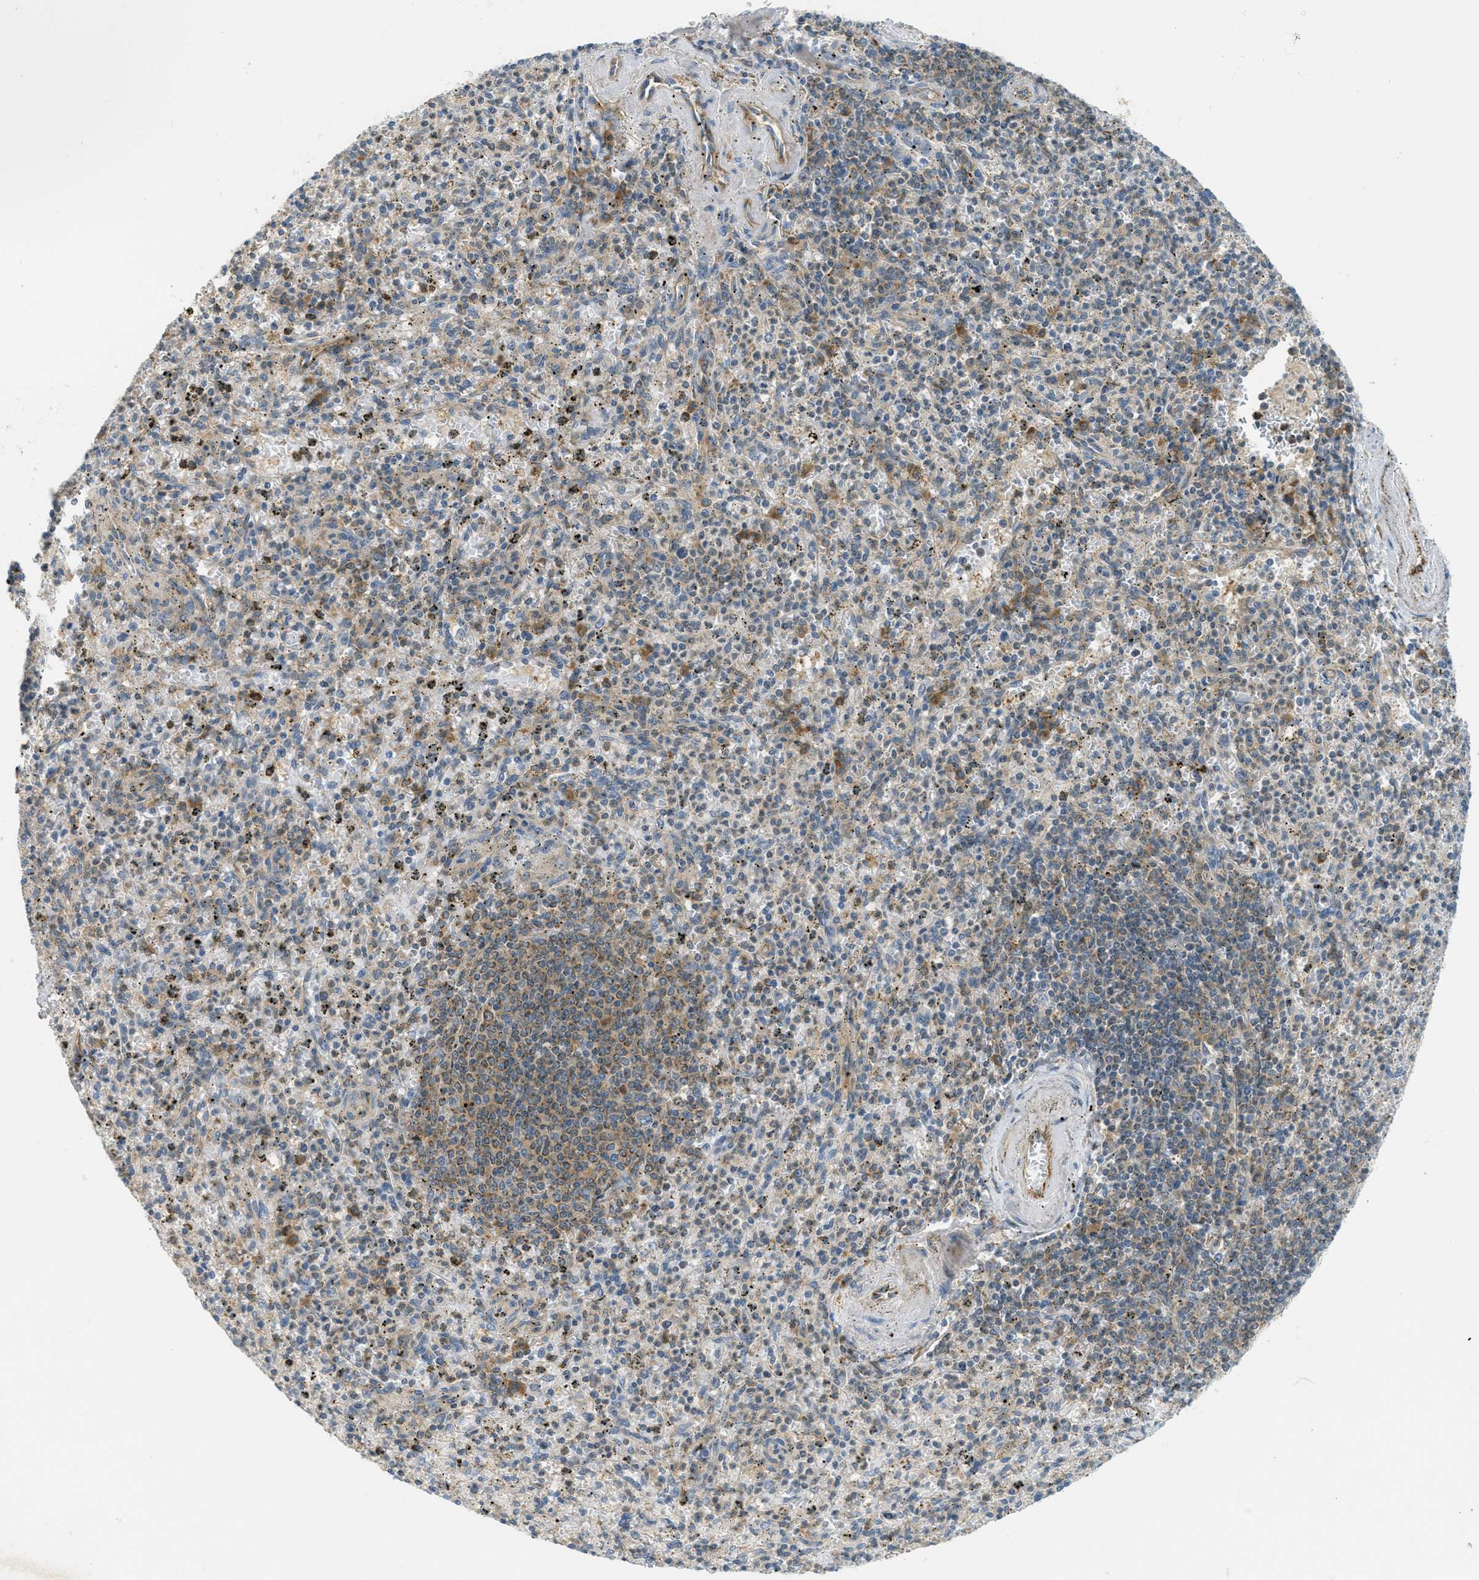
{"staining": {"intensity": "weak", "quantity": "<25%", "location": "cytoplasmic/membranous"}, "tissue": "spleen", "cell_type": "Cells in red pulp", "image_type": "normal", "snomed": [{"axis": "morphology", "description": "Normal tissue, NOS"}, {"axis": "topography", "description": "Spleen"}], "caption": "High magnification brightfield microscopy of normal spleen stained with DAB (brown) and counterstained with hematoxylin (blue): cells in red pulp show no significant expression.", "gene": "JCAD", "patient": {"sex": "male", "age": 72}}